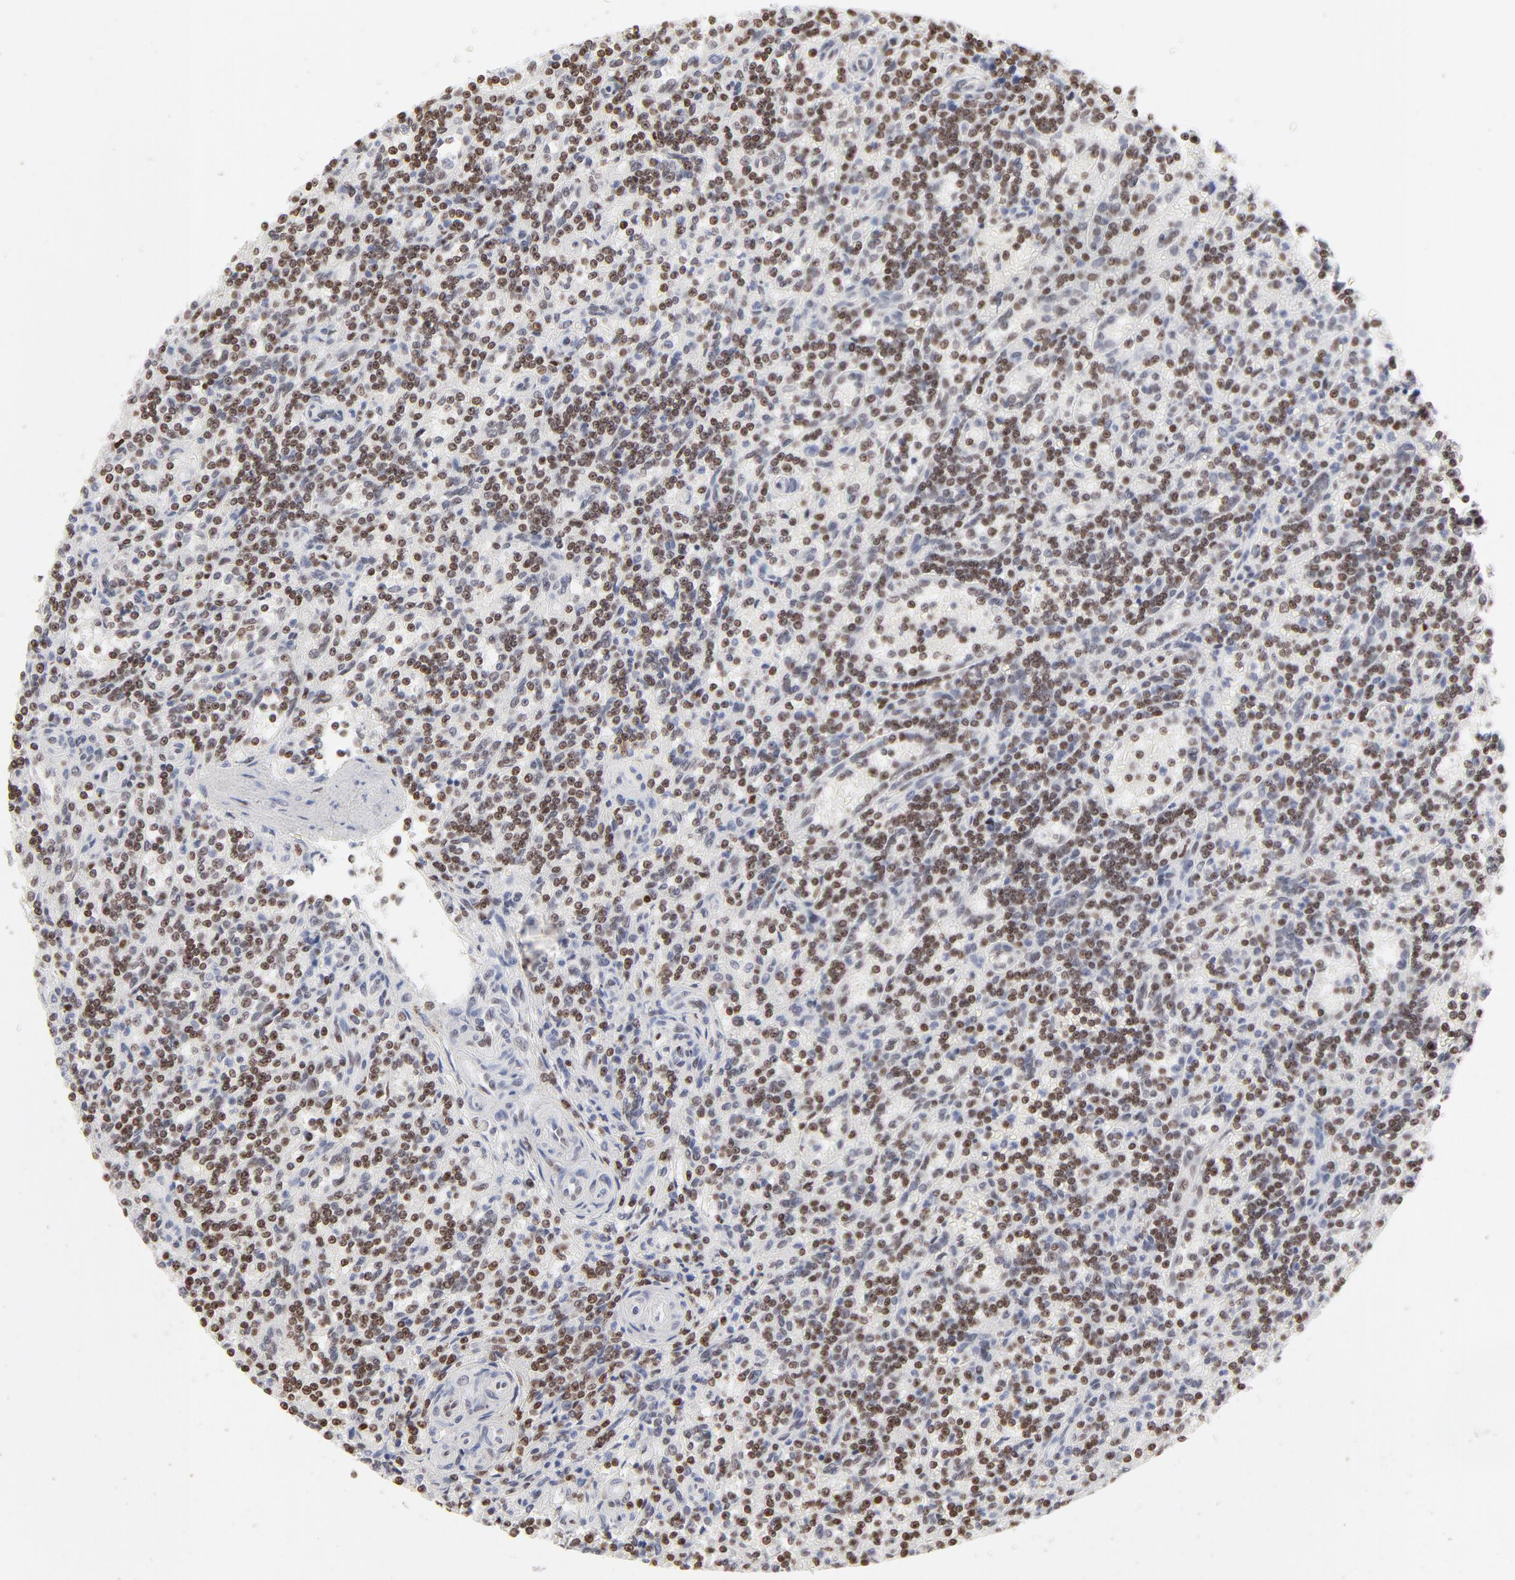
{"staining": {"intensity": "strong", "quantity": "25%-75%", "location": "nuclear"}, "tissue": "lymphoma", "cell_type": "Tumor cells", "image_type": "cancer", "snomed": [{"axis": "morphology", "description": "Malignant lymphoma, non-Hodgkin's type, Low grade"}, {"axis": "topography", "description": "Spleen"}], "caption": "This micrograph demonstrates IHC staining of malignant lymphoma, non-Hodgkin's type (low-grade), with high strong nuclear staining in about 25%-75% of tumor cells.", "gene": "PARP1", "patient": {"sex": "male", "age": 73}}